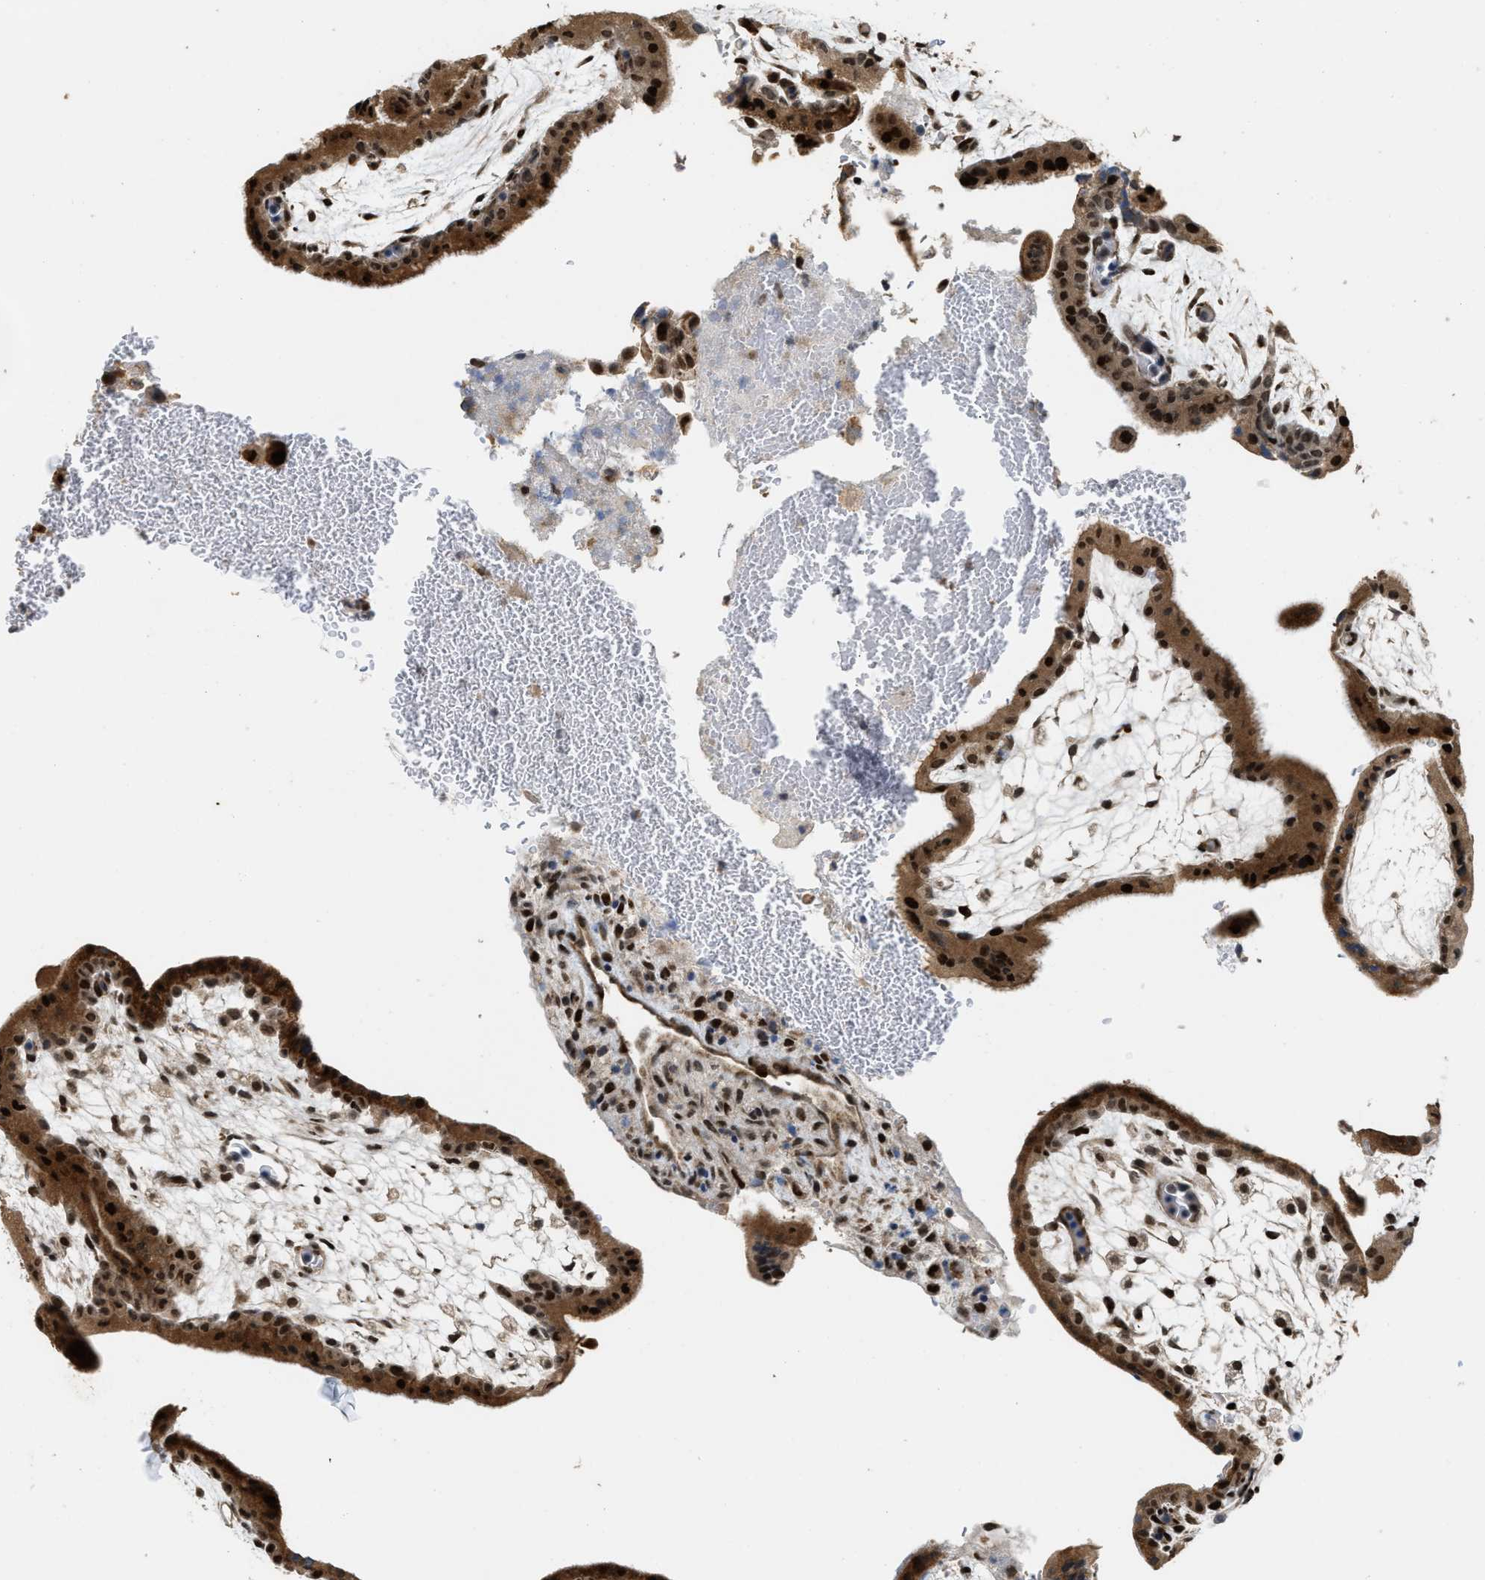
{"staining": {"intensity": "moderate", "quantity": ">75%", "location": "cytoplasmic/membranous,nuclear"}, "tissue": "placenta", "cell_type": "Decidual cells", "image_type": "normal", "snomed": [{"axis": "morphology", "description": "Normal tissue, NOS"}, {"axis": "topography", "description": "Placenta"}], "caption": "Protein expression analysis of benign placenta shows moderate cytoplasmic/membranous,nuclear positivity in approximately >75% of decidual cells.", "gene": "SERTAD2", "patient": {"sex": "female", "age": 35}}